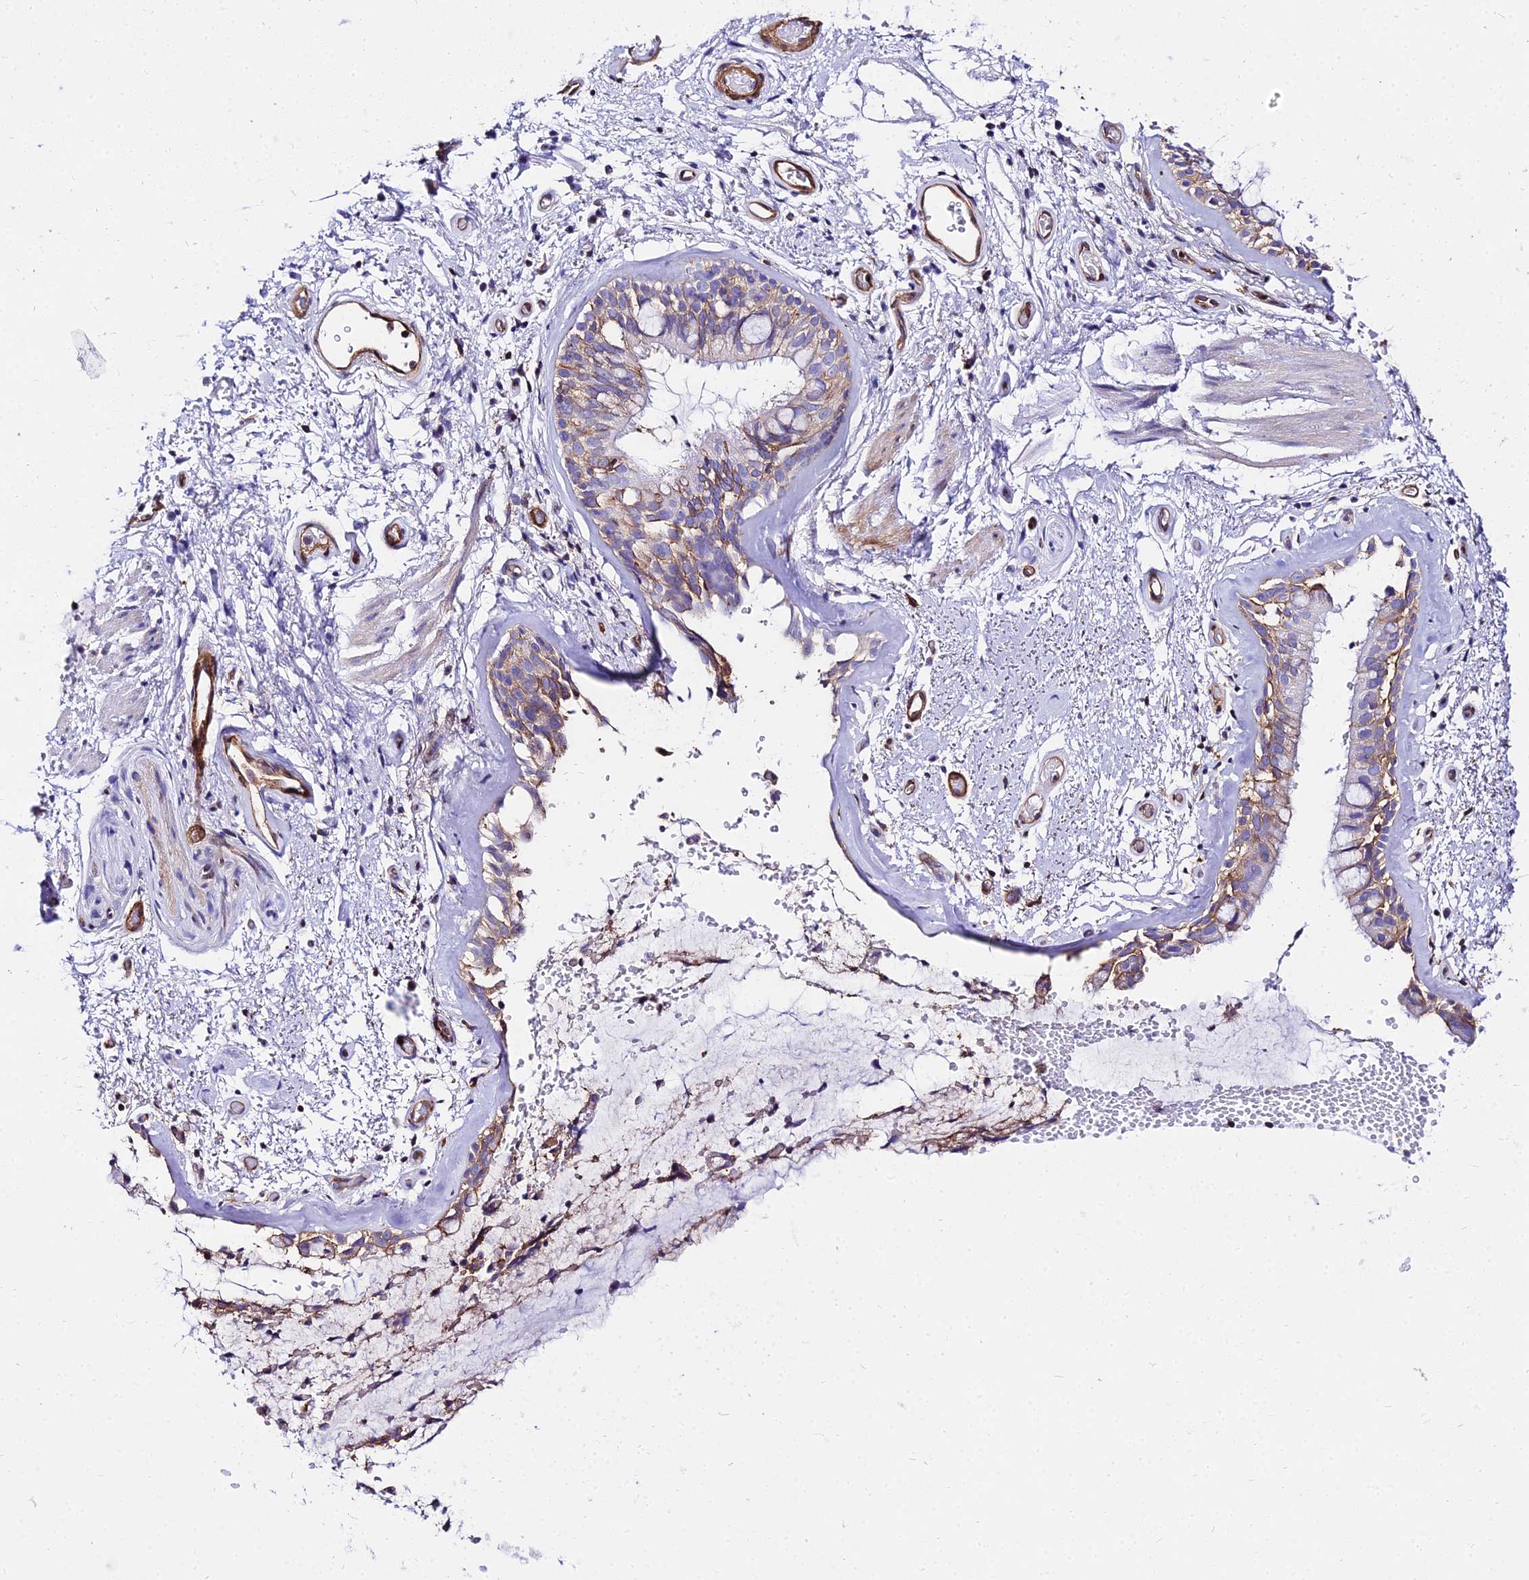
{"staining": {"intensity": "moderate", "quantity": "<25%", "location": "cytoplasmic/membranous"}, "tissue": "bronchus", "cell_type": "Respiratory epithelial cells", "image_type": "normal", "snomed": [{"axis": "morphology", "description": "Normal tissue, NOS"}, {"axis": "topography", "description": "Cartilage tissue"}, {"axis": "topography", "description": "Bronchus"}], "caption": "Respiratory epithelial cells reveal low levels of moderate cytoplasmic/membranous positivity in approximately <25% of cells in benign human bronchus.", "gene": "CSRP1", "patient": {"sex": "female", "age": 66}}